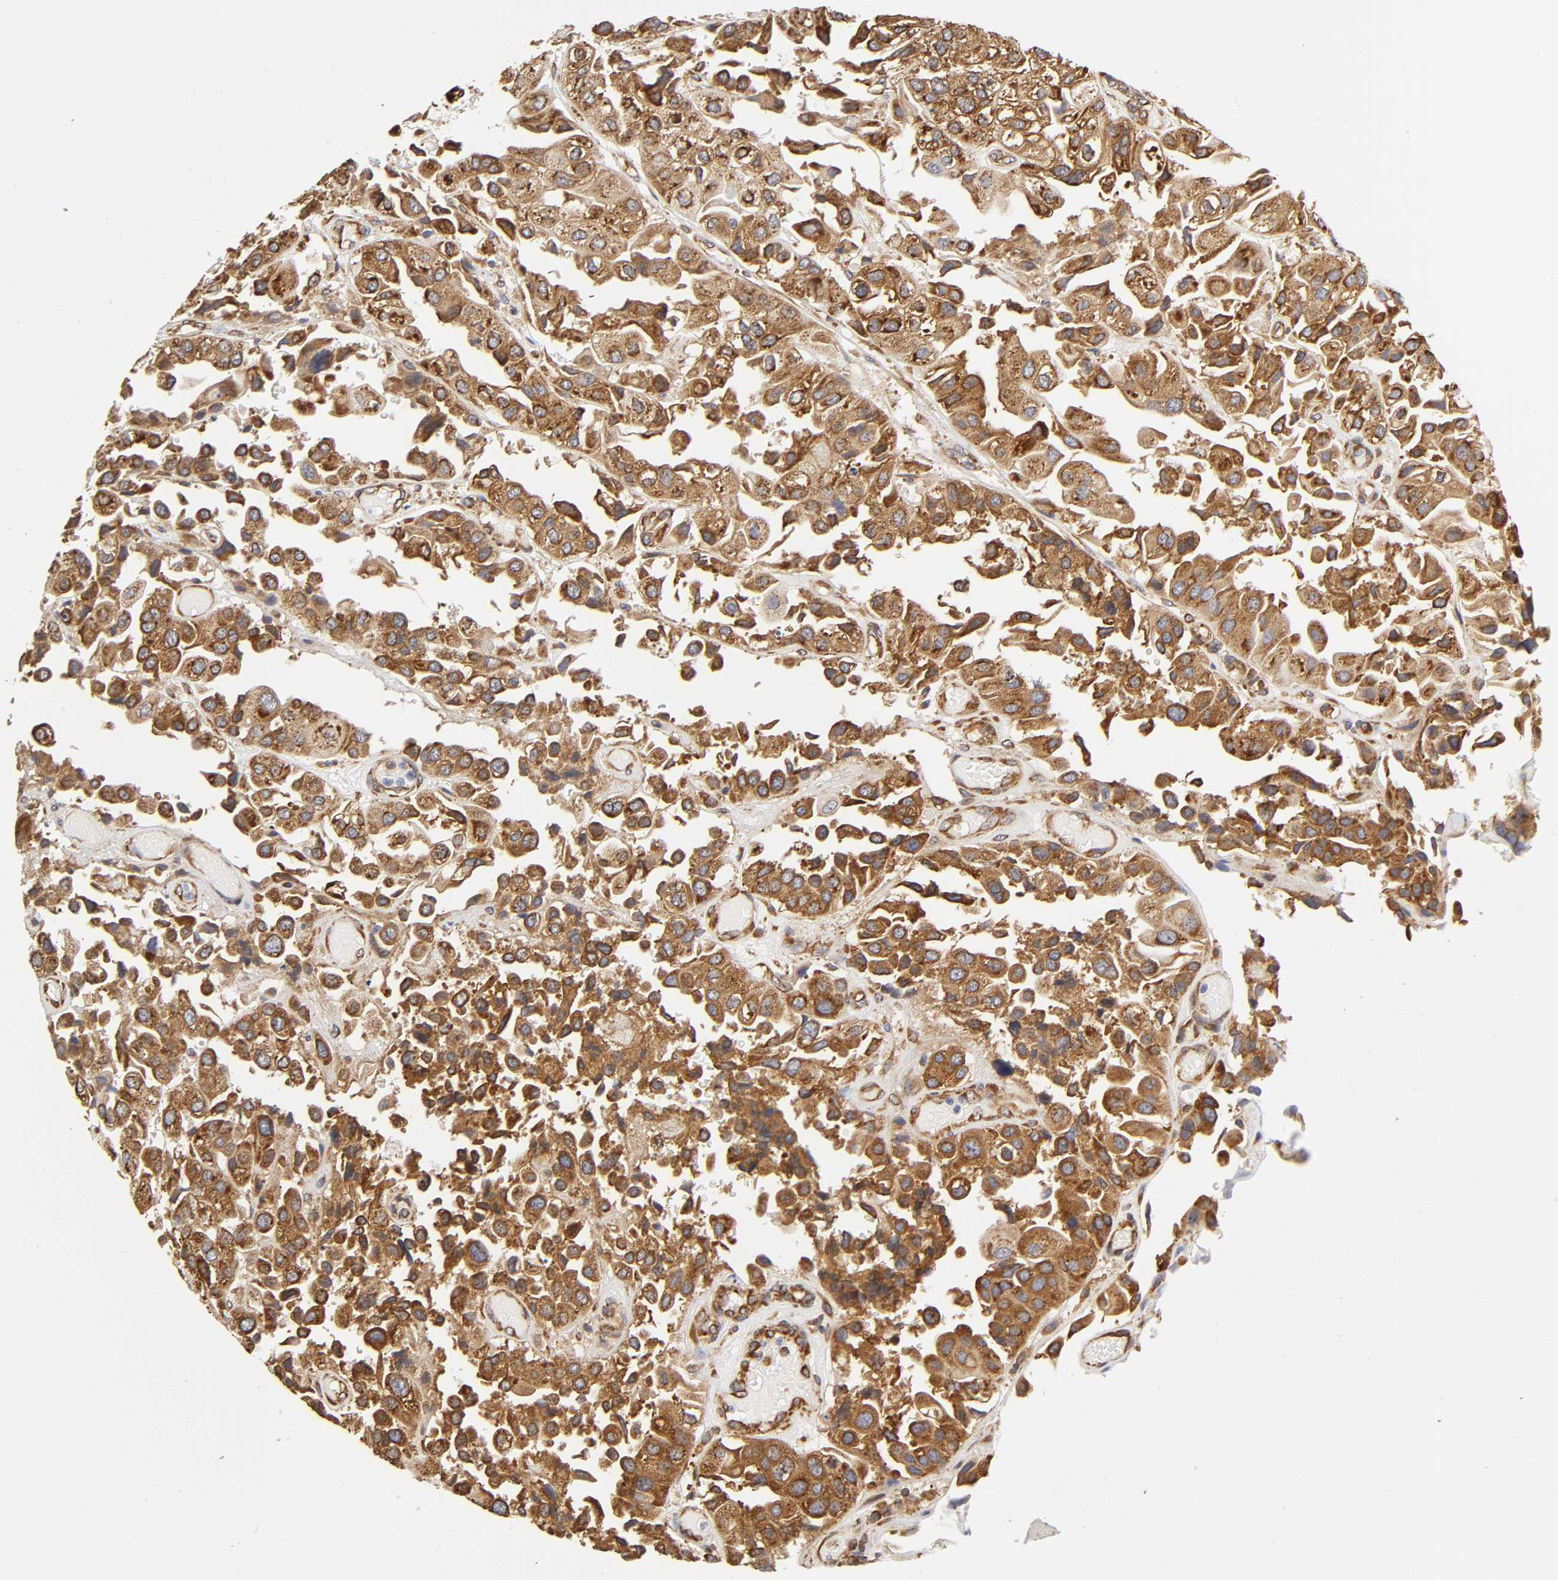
{"staining": {"intensity": "strong", "quantity": ">75%", "location": "cytoplasmic/membranous"}, "tissue": "urothelial cancer", "cell_type": "Tumor cells", "image_type": "cancer", "snomed": [{"axis": "morphology", "description": "Urothelial carcinoma, High grade"}, {"axis": "topography", "description": "Urinary bladder"}], "caption": "Strong cytoplasmic/membranous positivity is present in about >75% of tumor cells in urothelial carcinoma (high-grade). (DAB (3,3'-diaminobenzidine) IHC, brown staining for protein, blue staining for nuclei).", "gene": "RPL14", "patient": {"sex": "female", "age": 64}}